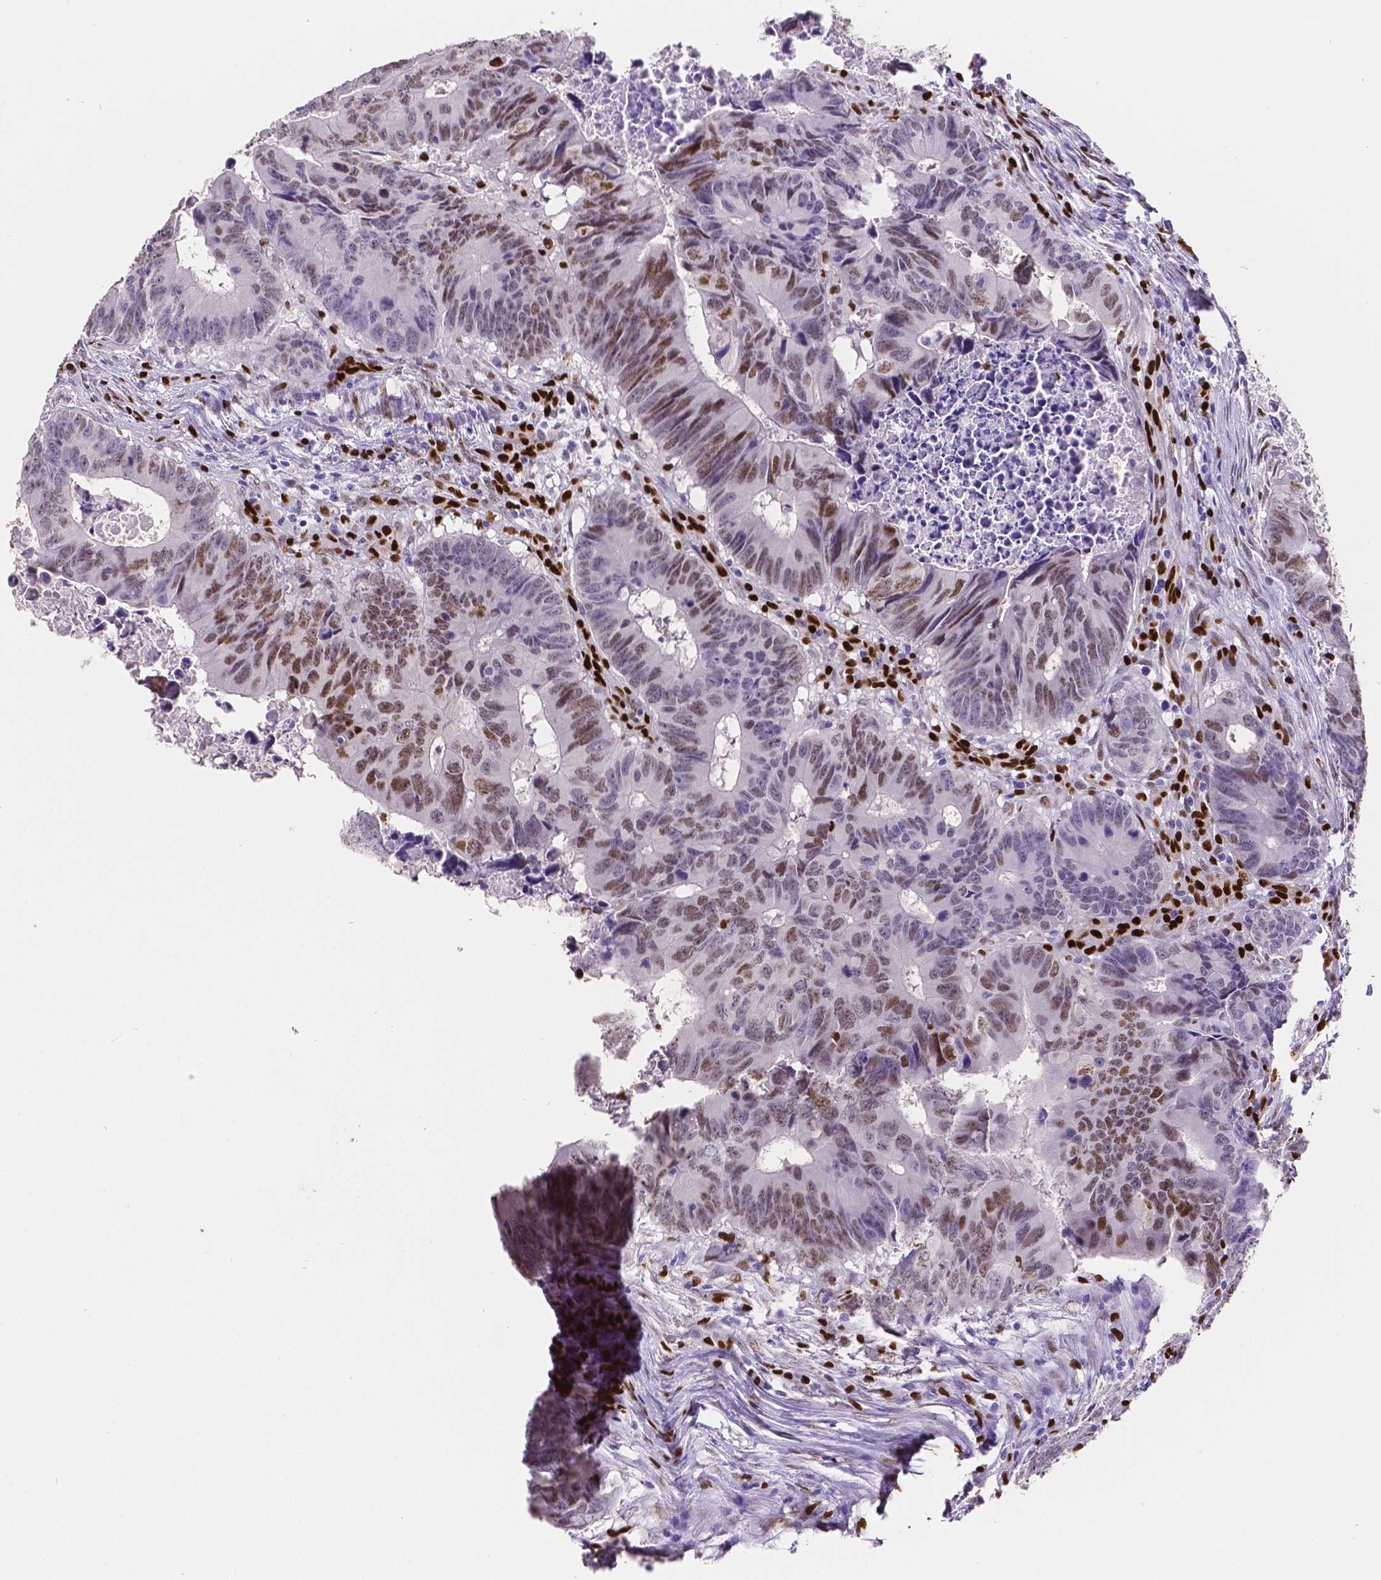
{"staining": {"intensity": "moderate", "quantity": "25%-75%", "location": "nuclear"}, "tissue": "colorectal cancer", "cell_type": "Tumor cells", "image_type": "cancer", "snomed": [{"axis": "morphology", "description": "Adenocarcinoma, NOS"}, {"axis": "topography", "description": "Colon"}], "caption": "DAB immunohistochemical staining of human adenocarcinoma (colorectal) reveals moderate nuclear protein staining in about 25%-75% of tumor cells.", "gene": "MEF2C", "patient": {"sex": "female", "age": 82}}